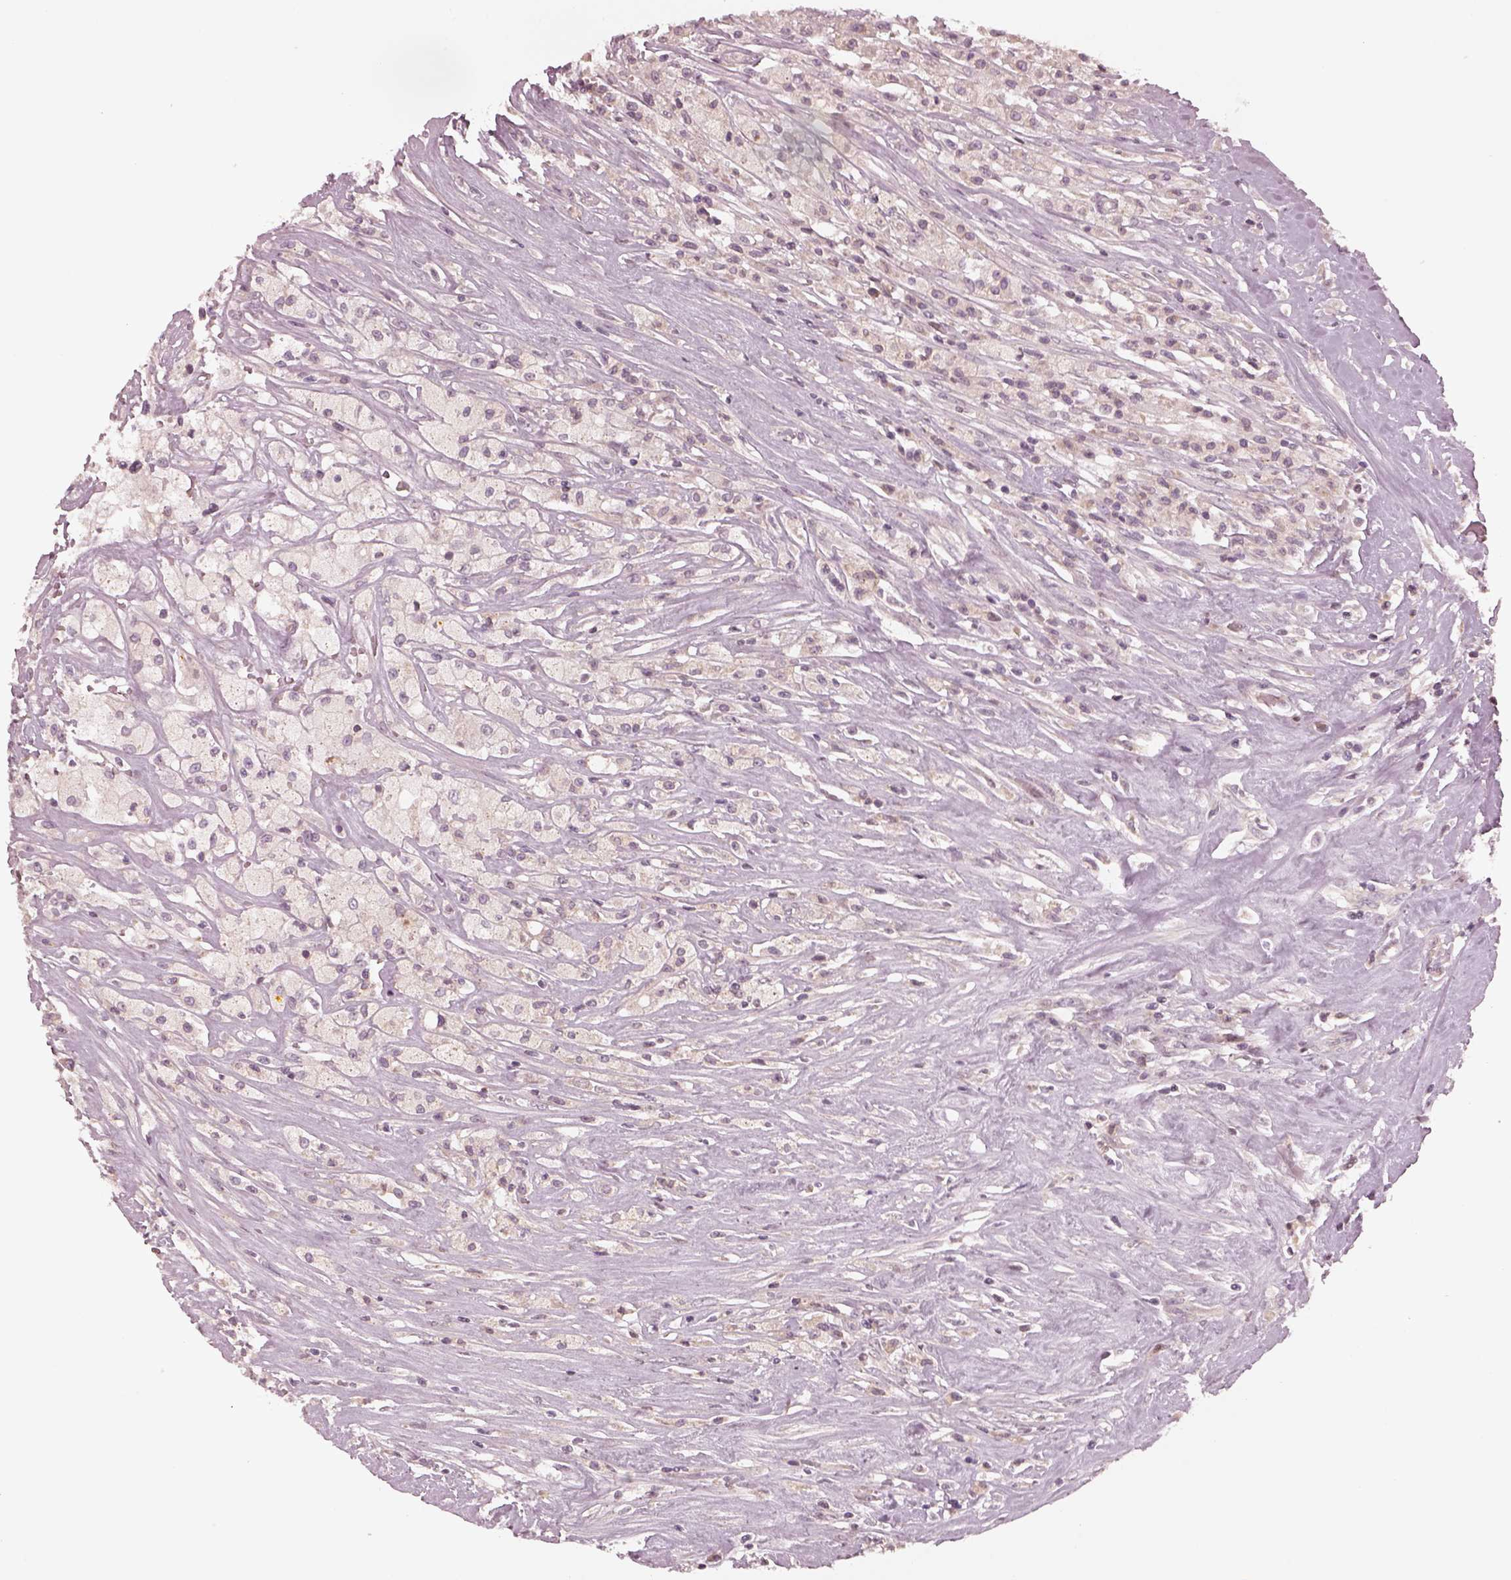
{"staining": {"intensity": "weak", "quantity": "25%-75%", "location": "cytoplasmic/membranous"}, "tissue": "testis cancer", "cell_type": "Tumor cells", "image_type": "cancer", "snomed": [{"axis": "morphology", "description": "Necrosis, NOS"}, {"axis": "morphology", "description": "Carcinoma, Embryonal, NOS"}, {"axis": "topography", "description": "Testis"}], "caption": "This histopathology image reveals IHC staining of embryonal carcinoma (testis), with low weak cytoplasmic/membranous positivity in approximately 25%-75% of tumor cells.", "gene": "TLX3", "patient": {"sex": "male", "age": 19}}